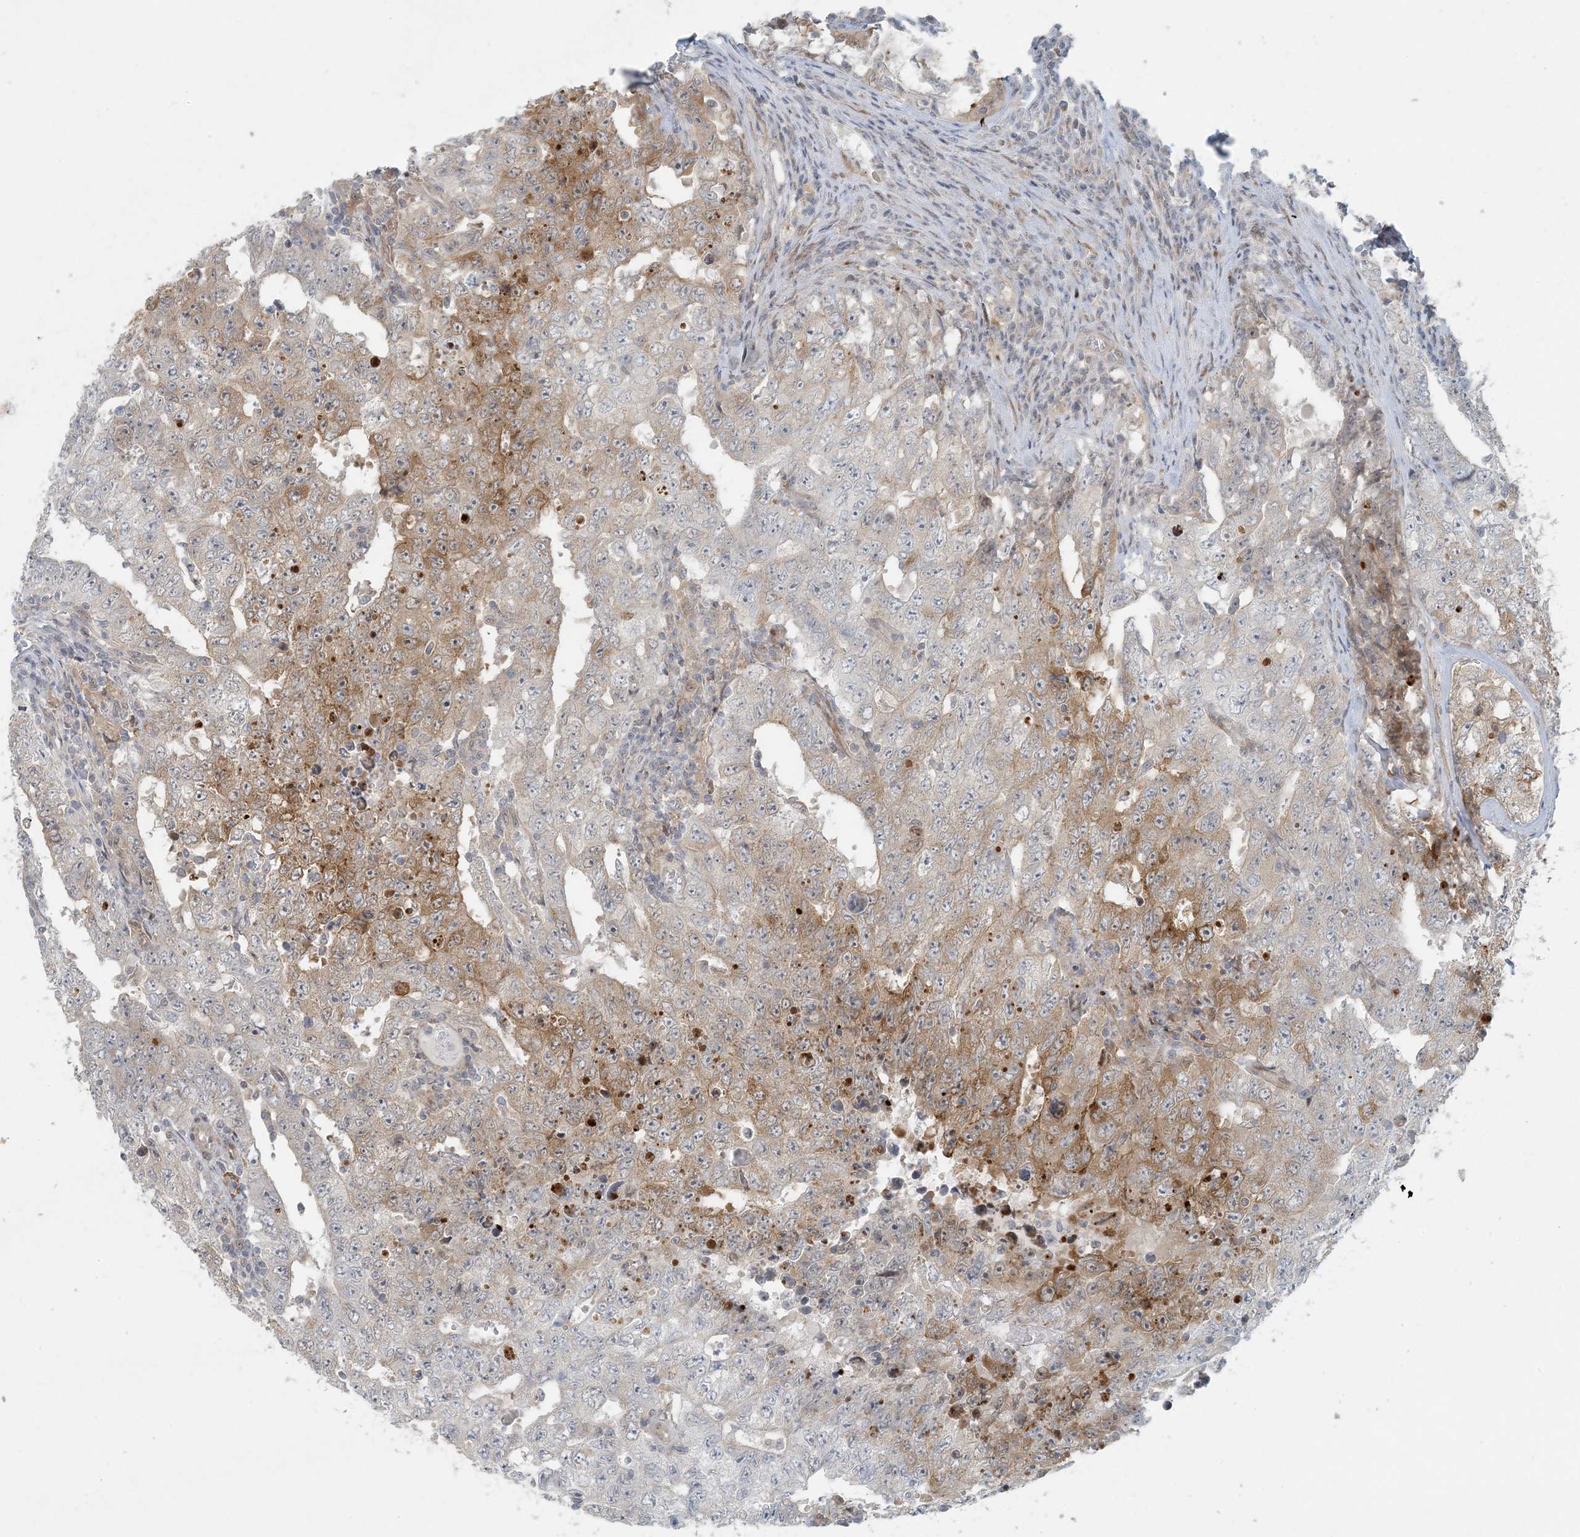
{"staining": {"intensity": "moderate", "quantity": "<25%", "location": "cytoplasmic/membranous"}, "tissue": "testis cancer", "cell_type": "Tumor cells", "image_type": "cancer", "snomed": [{"axis": "morphology", "description": "Carcinoma, Embryonal, NOS"}, {"axis": "topography", "description": "Testis"}], "caption": "About <25% of tumor cells in human testis embryonal carcinoma demonstrate moderate cytoplasmic/membranous protein expression as visualized by brown immunohistochemical staining.", "gene": "BCORL1", "patient": {"sex": "male", "age": 26}}